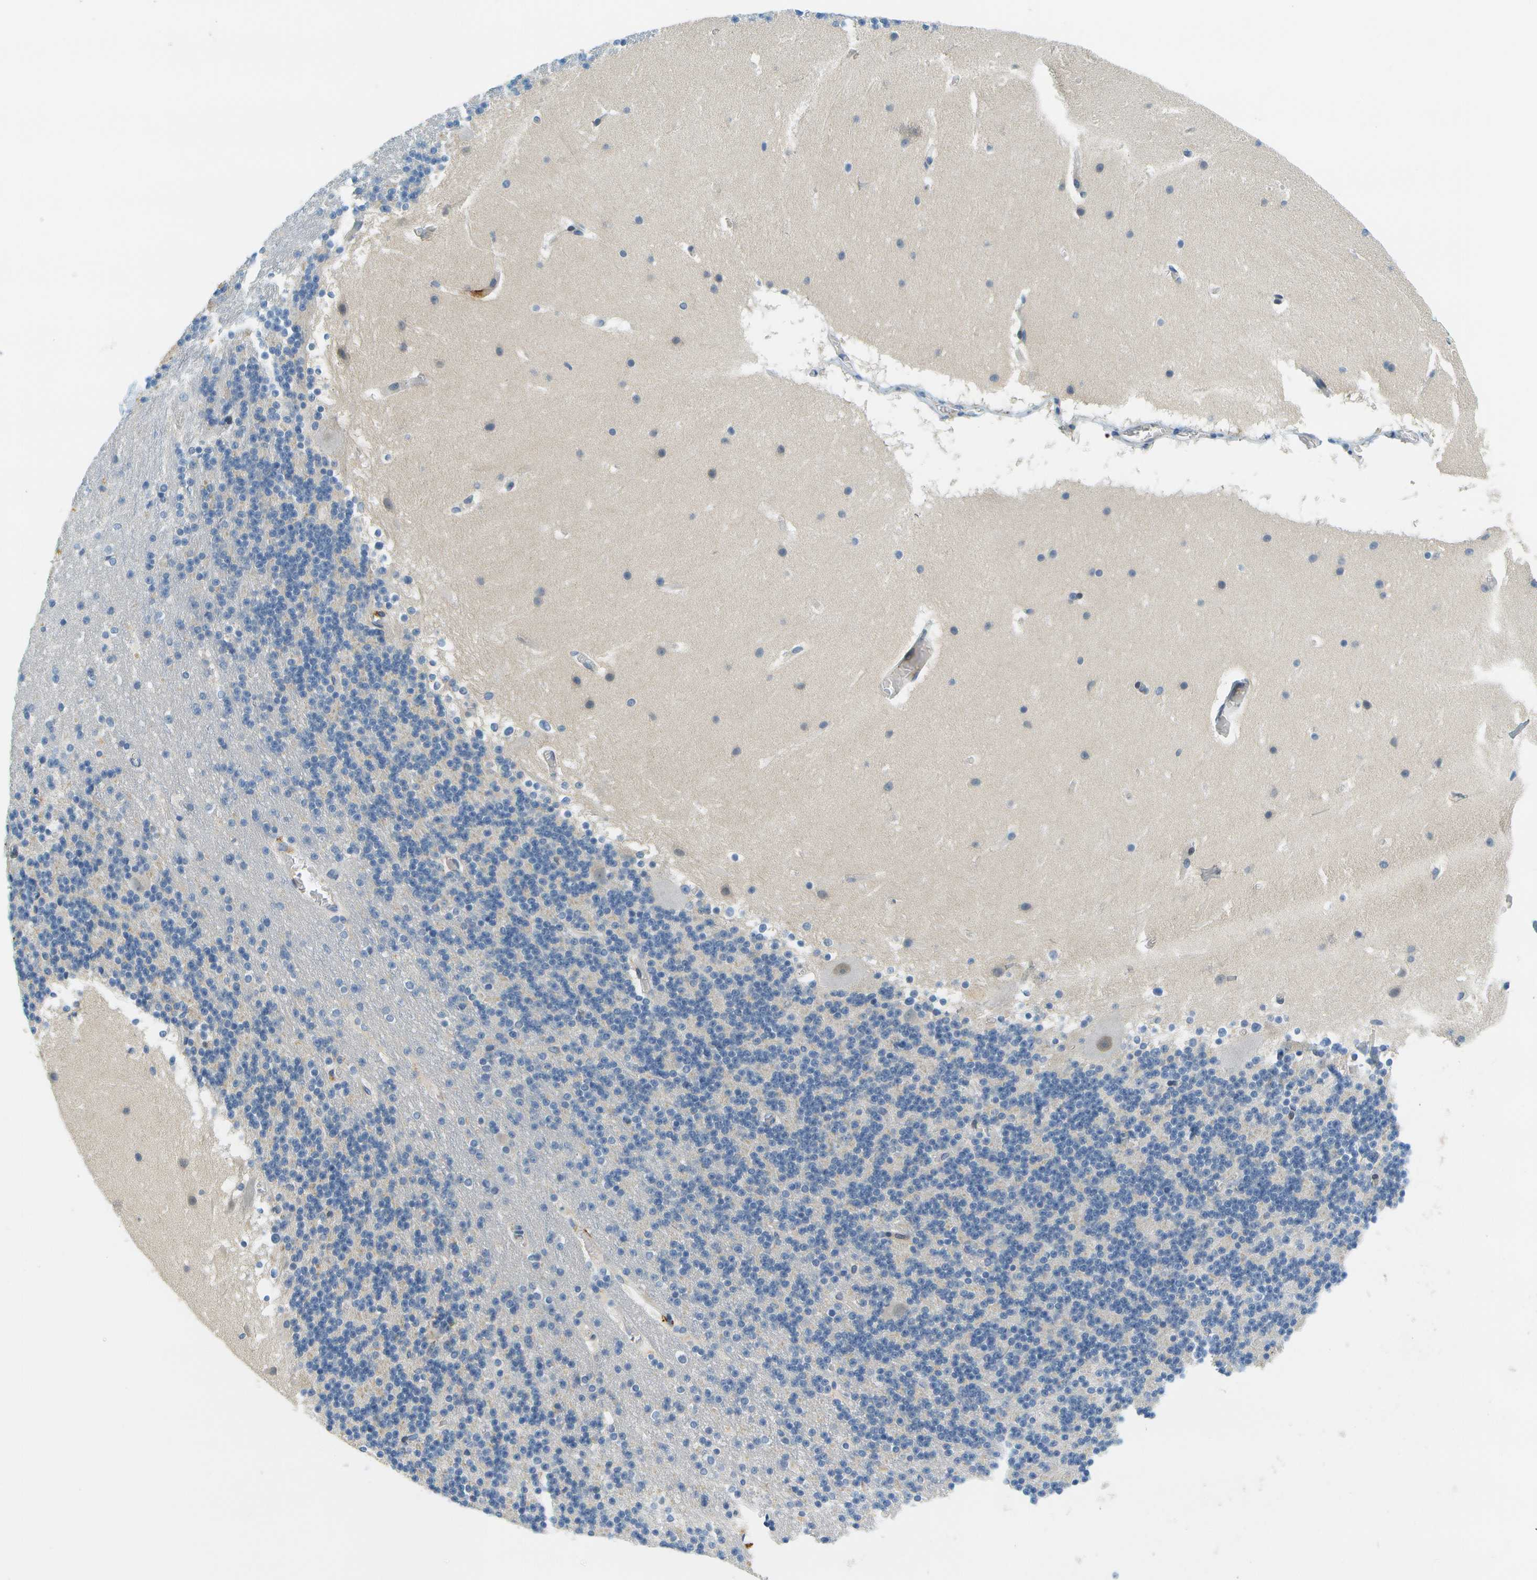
{"staining": {"intensity": "negative", "quantity": "none", "location": "none"}, "tissue": "cerebellum", "cell_type": "Cells in granular layer", "image_type": "normal", "snomed": [{"axis": "morphology", "description": "Normal tissue, NOS"}, {"axis": "topography", "description": "Cerebellum"}], "caption": "This is a histopathology image of immunohistochemistry staining of unremarkable cerebellum, which shows no positivity in cells in granular layer.", "gene": "RASGRP2", "patient": {"sex": "male", "age": 45}}